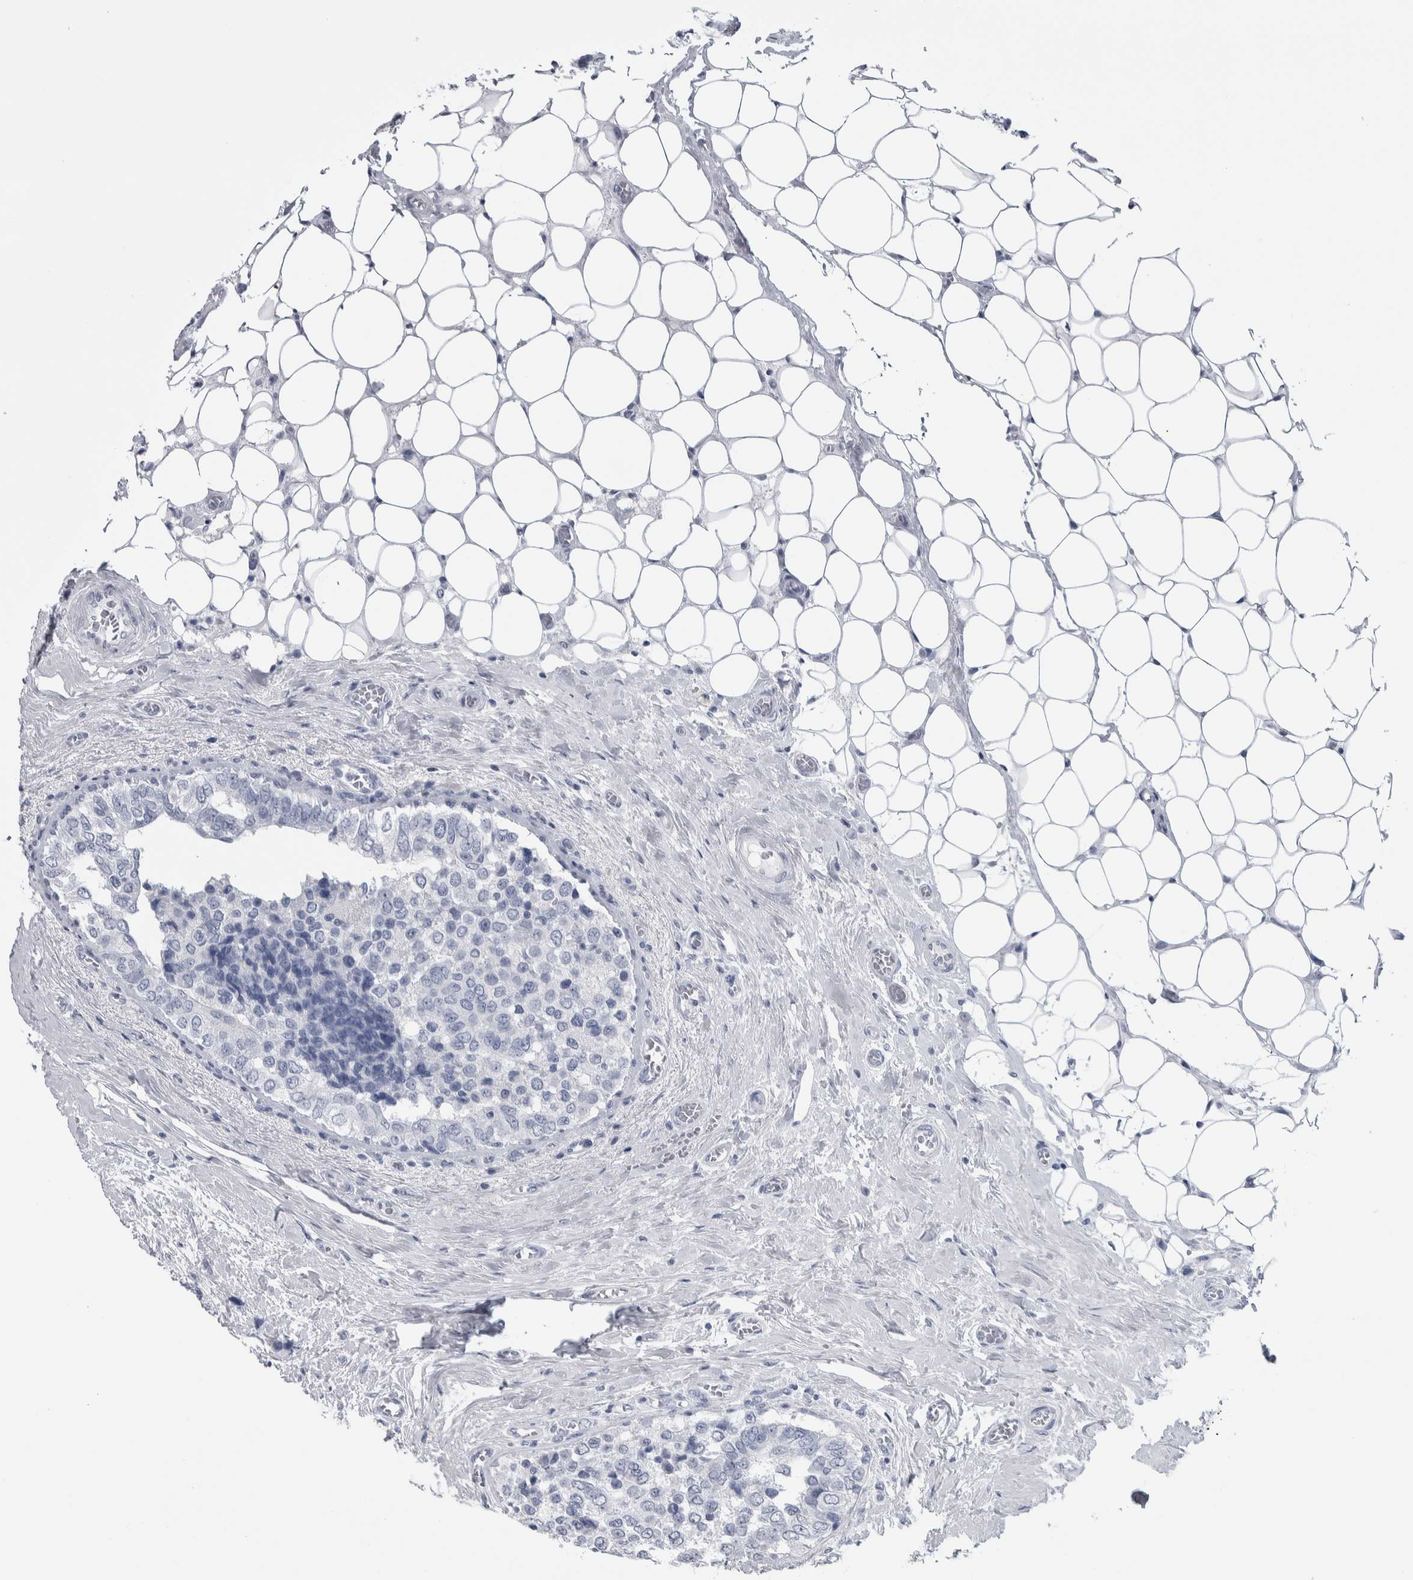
{"staining": {"intensity": "negative", "quantity": "none", "location": "none"}, "tissue": "breast cancer", "cell_type": "Tumor cells", "image_type": "cancer", "snomed": [{"axis": "morphology", "description": "Normal tissue, NOS"}, {"axis": "morphology", "description": "Duct carcinoma"}, {"axis": "topography", "description": "Breast"}], "caption": "High magnification brightfield microscopy of intraductal carcinoma (breast) stained with DAB (3,3'-diaminobenzidine) (brown) and counterstained with hematoxylin (blue): tumor cells show no significant positivity.", "gene": "CDH17", "patient": {"sex": "female", "age": 43}}